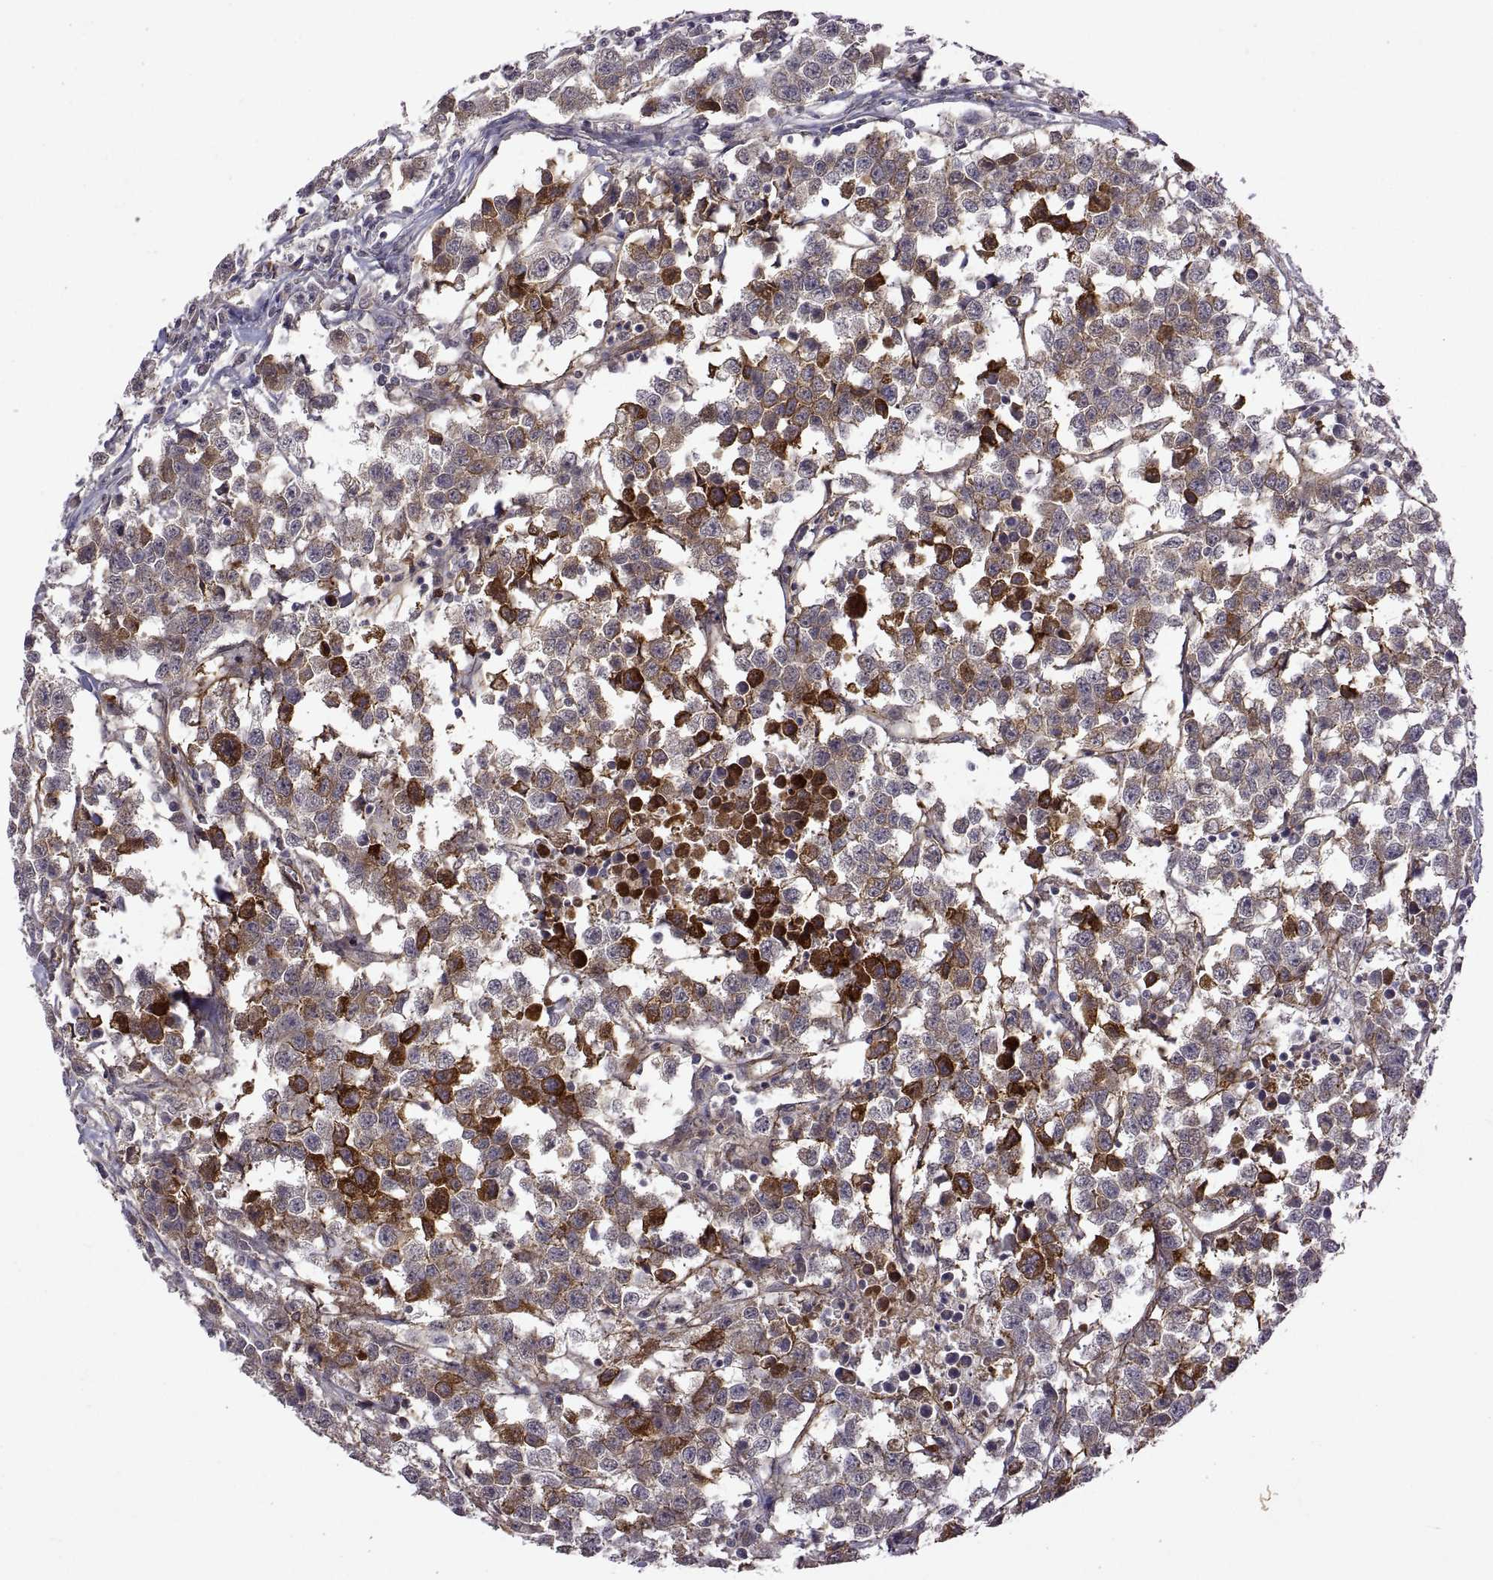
{"staining": {"intensity": "strong", "quantity": "25%-75%", "location": "cytoplasmic/membranous"}, "tissue": "testis cancer", "cell_type": "Tumor cells", "image_type": "cancer", "snomed": [{"axis": "morphology", "description": "Seminoma, NOS"}, {"axis": "topography", "description": "Testis"}], "caption": "Immunohistochemistry (DAB) staining of testis cancer (seminoma) displays strong cytoplasmic/membranous protein positivity in approximately 25%-75% of tumor cells.", "gene": "LAMA1", "patient": {"sex": "male", "age": 59}}